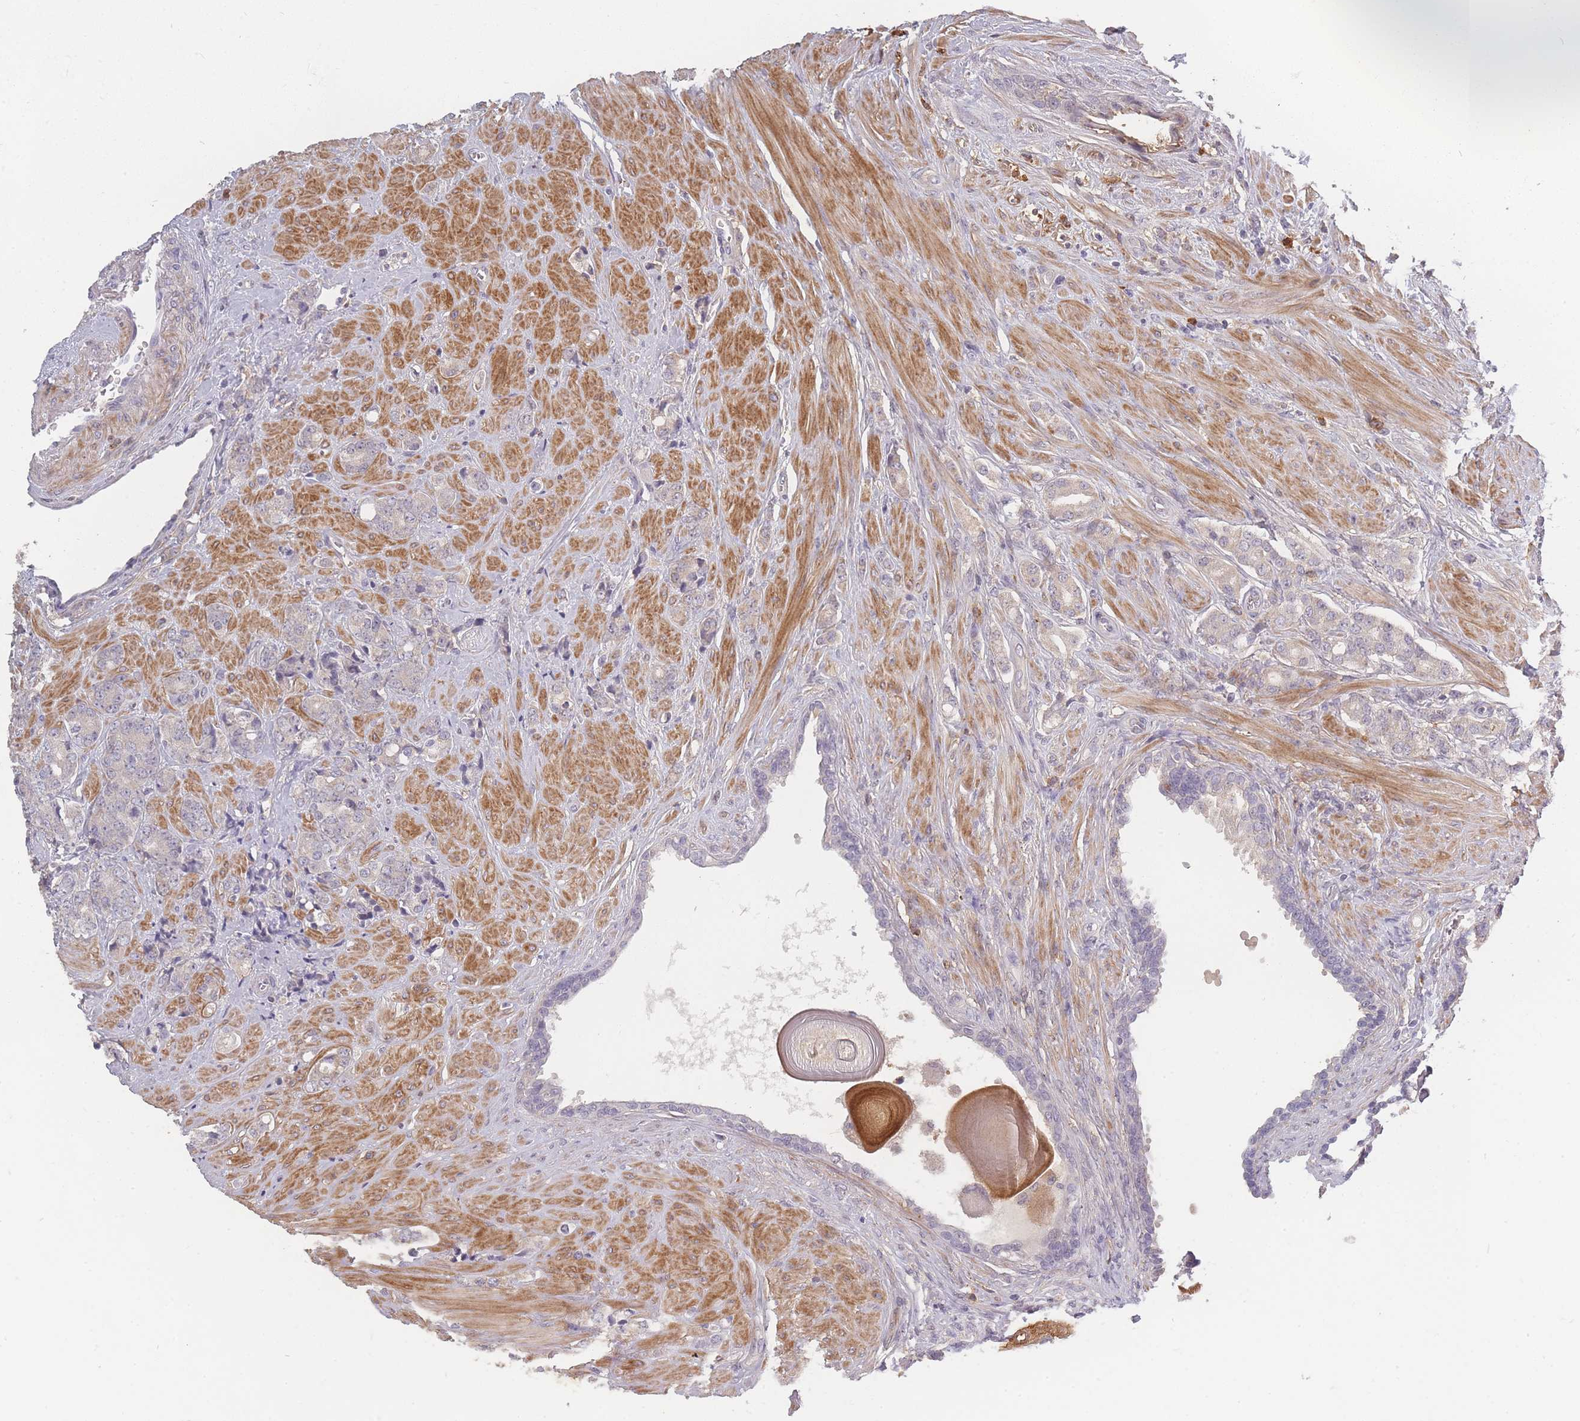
{"staining": {"intensity": "negative", "quantity": "none", "location": "none"}, "tissue": "prostate cancer", "cell_type": "Tumor cells", "image_type": "cancer", "snomed": [{"axis": "morphology", "description": "Adenocarcinoma, High grade"}, {"axis": "topography", "description": "Prostate"}], "caption": "A high-resolution image shows immunohistochemistry staining of high-grade adenocarcinoma (prostate), which displays no significant positivity in tumor cells.", "gene": "BST1", "patient": {"sex": "male", "age": 62}}